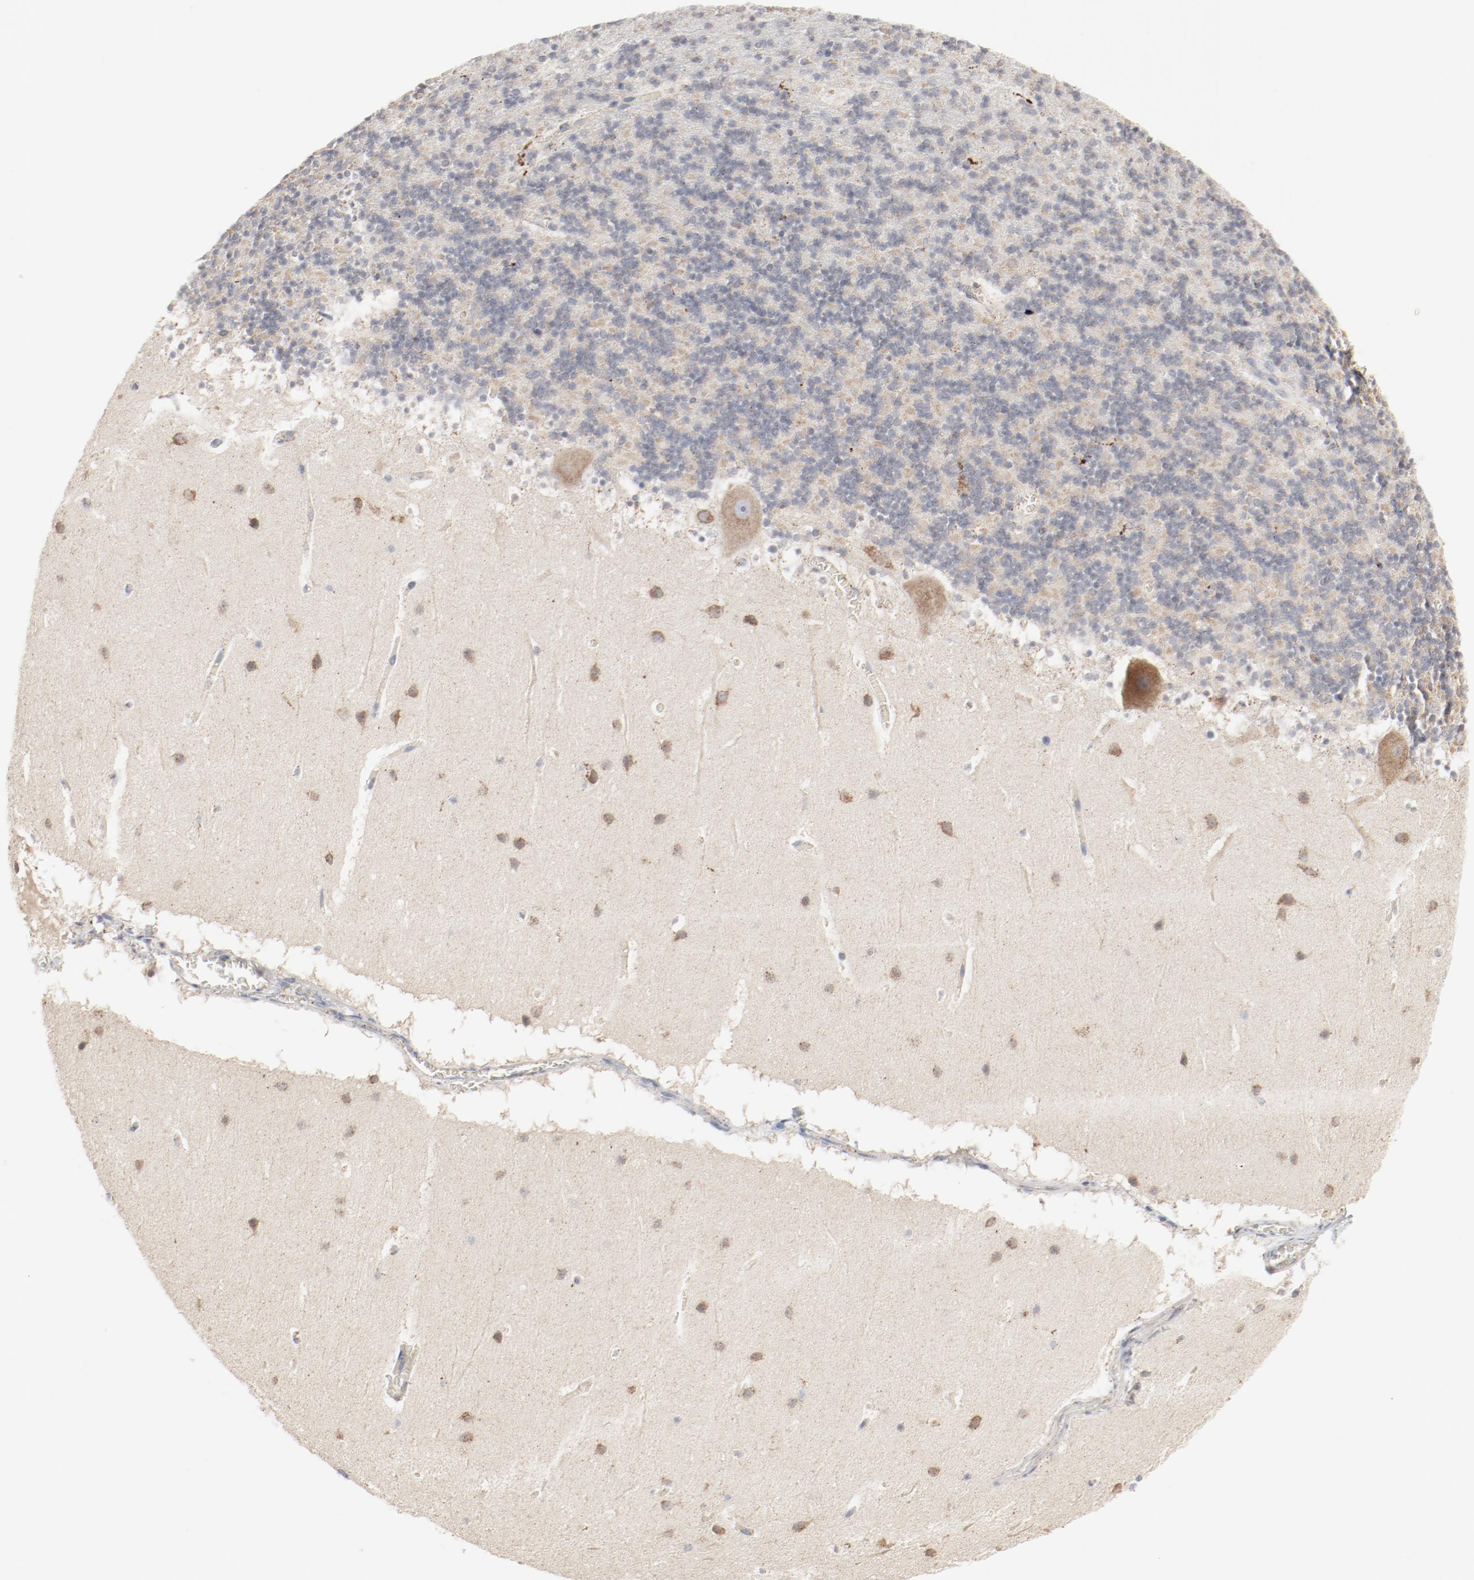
{"staining": {"intensity": "weak", "quantity": ">75%", "location": "cytoplasmic/membranous"}, "tissue": "cerebellum", "cell_type": "Cells in granular layer", "image_type": "normal", "snomed": [{"axis": "morphology", "description": "Normal tissue, NOS"}, {"axis": "topography", "description": "Cerebellum"}], "caption": "A micrograph of human cerebellum stained for a protein reveals weak cytoplasmic/membranous brown staining in cells in granular layer.", "gene": "SETD3", "patient": {"sex": "male", "age": 45}}